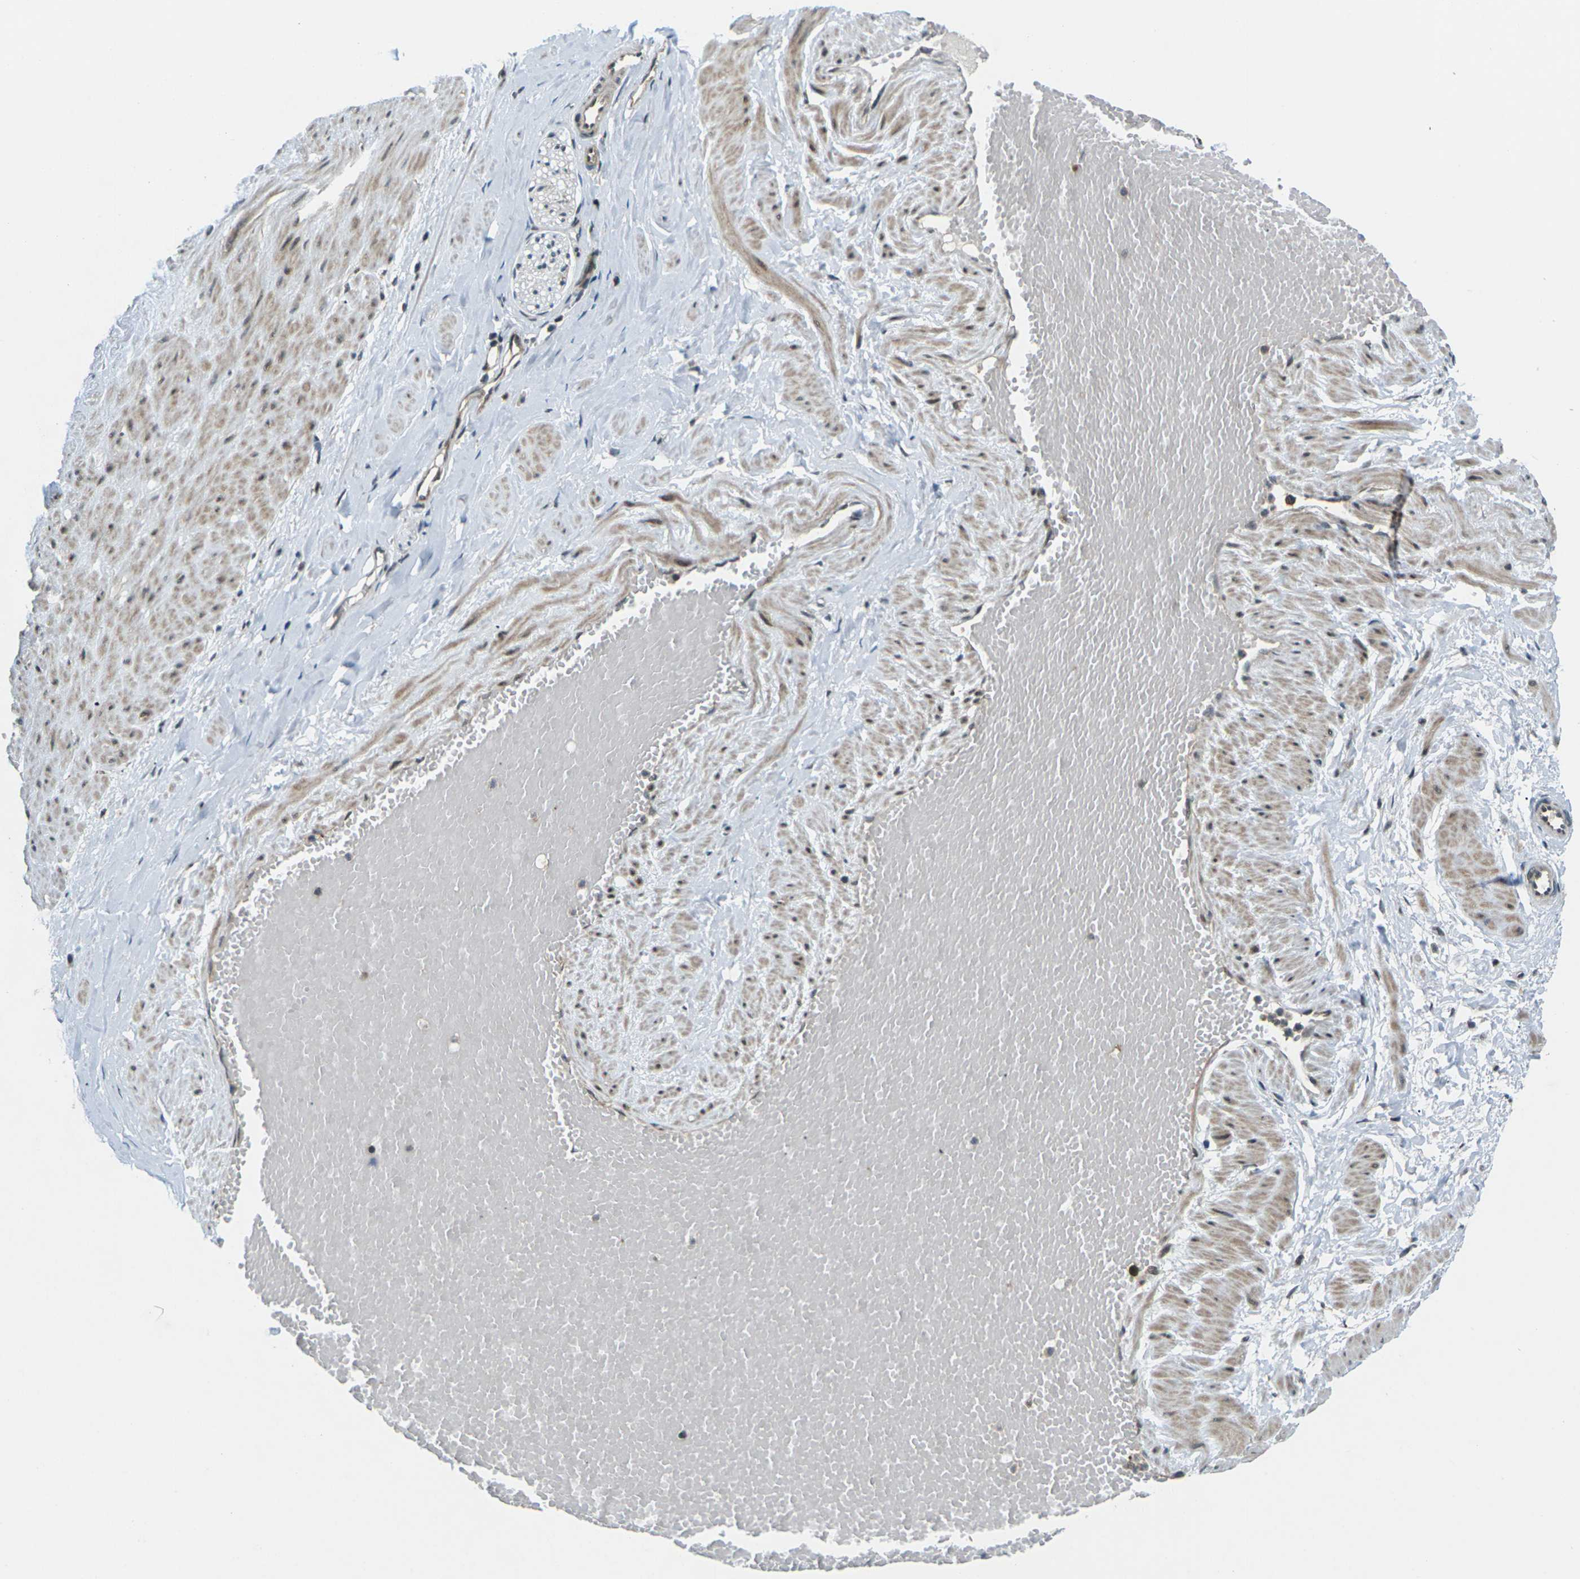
{"staining": {"intensity": "negative", "quantity": "none", "location": "none"}, "tissue": "adipose tissue", "cell_type": "Adipocytes", "image_type": "normal", "snomed": [{"axis": "morphology", "description": "Normal tissue, NOS"}, {"axis": "topography", "description": "Soft tissue"}, {"axis": "topography", "description": "Vascular tissue"}], "caption": "IHC image of normal adipose tissue stained for a protein (brown), which reveals no staining in adipocytes.", "gene": "UBE2S", "patient": {"sex": "female", "age": 35}}